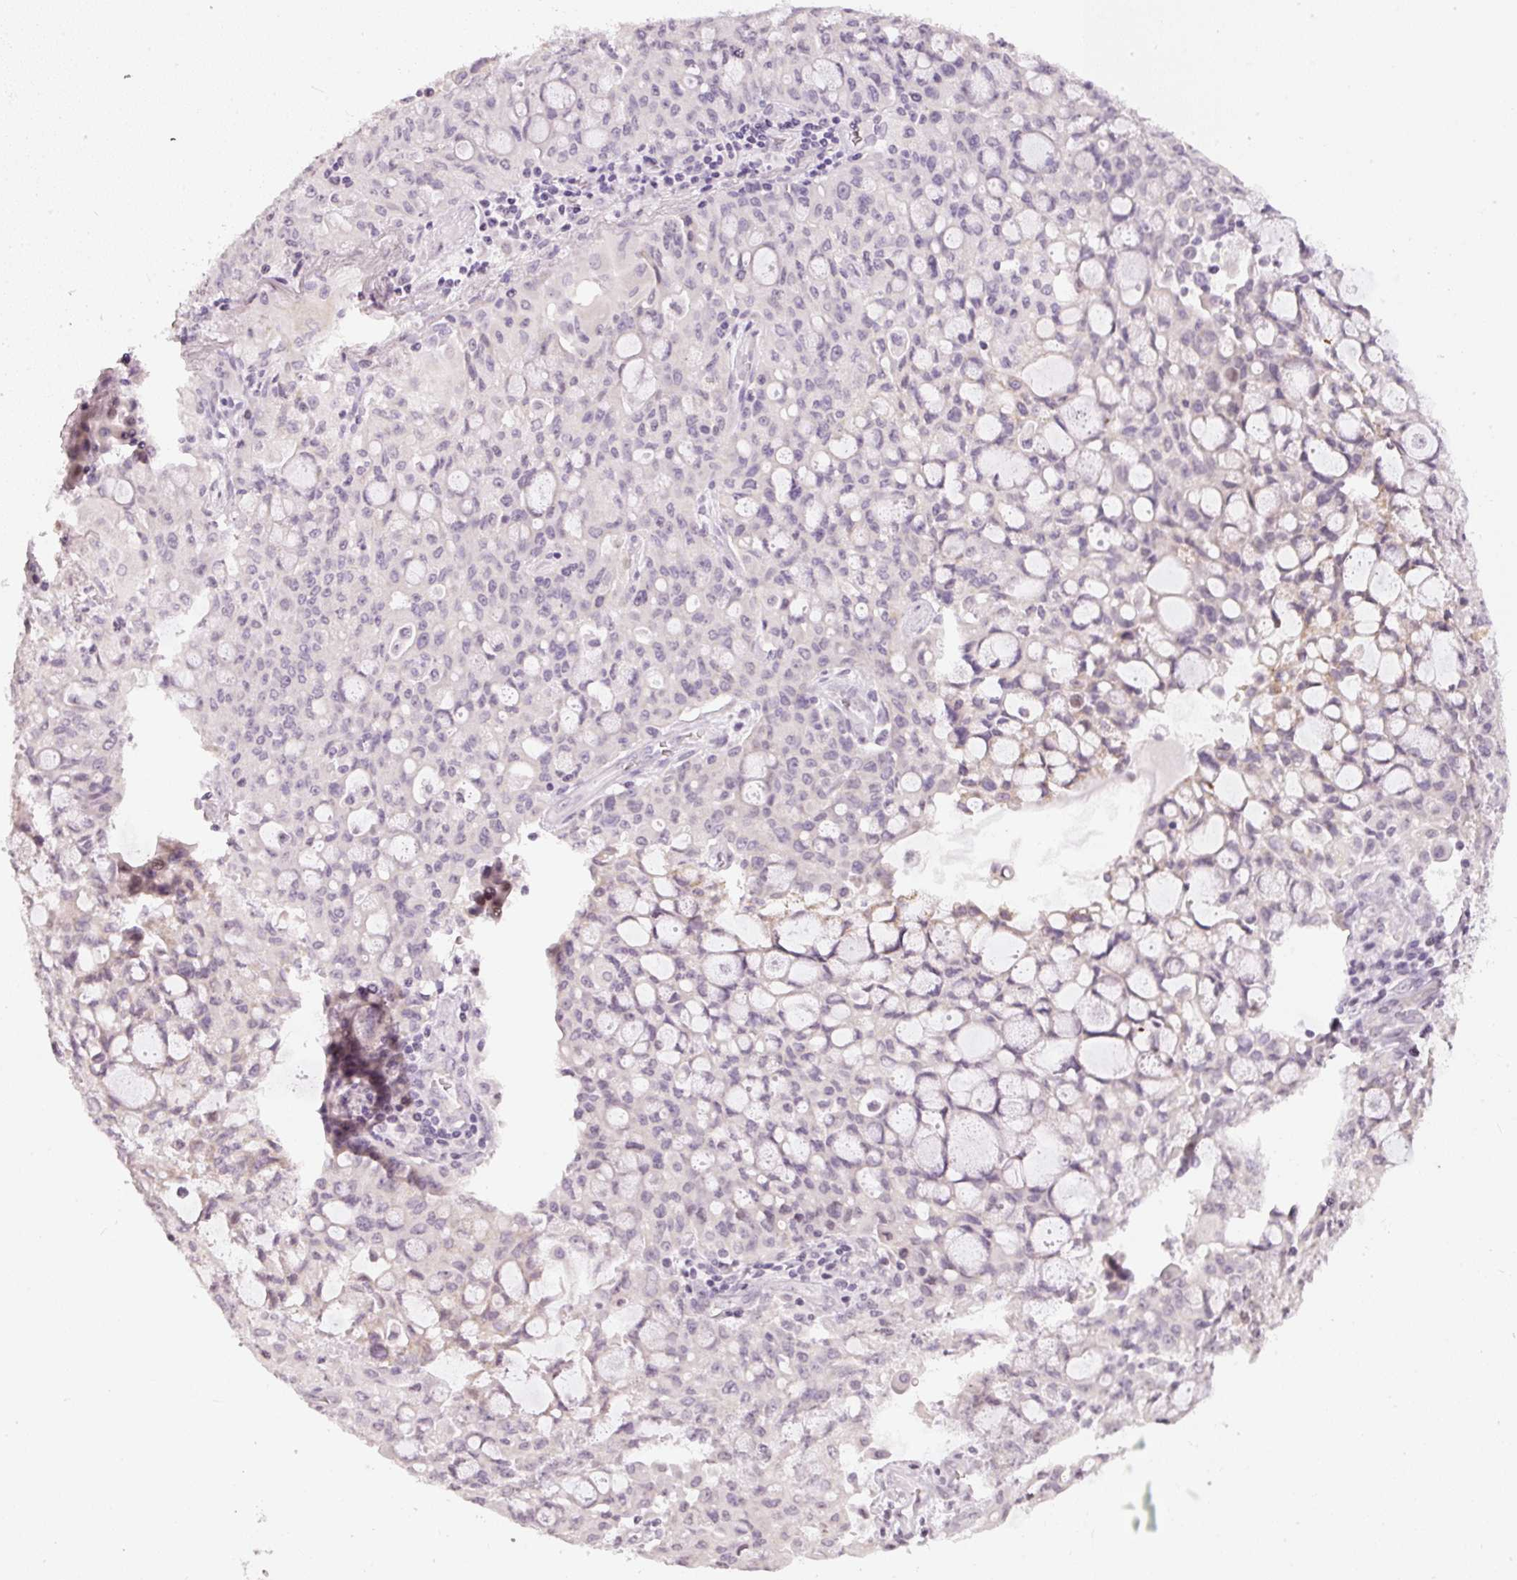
{"staining": {"intensity": "weak", "quantity": "<25%", "location": "cytoplasmic/membranous"}, "tissue": "lung cancer", "cell_type": "Tumor cells", "image_type": "cancer", "snomed": [{"axis": "morphology", "description": "Adenocarcinoma, NOS"}, {"axis": "topography", "description": "Lung"}], "caption": "The histopathology image shows no significant expression in tumor cells of lung cancer (adenocarcinoma).", "gene": "NRDE2", "patient": {"sex": "female", "age": 44}}